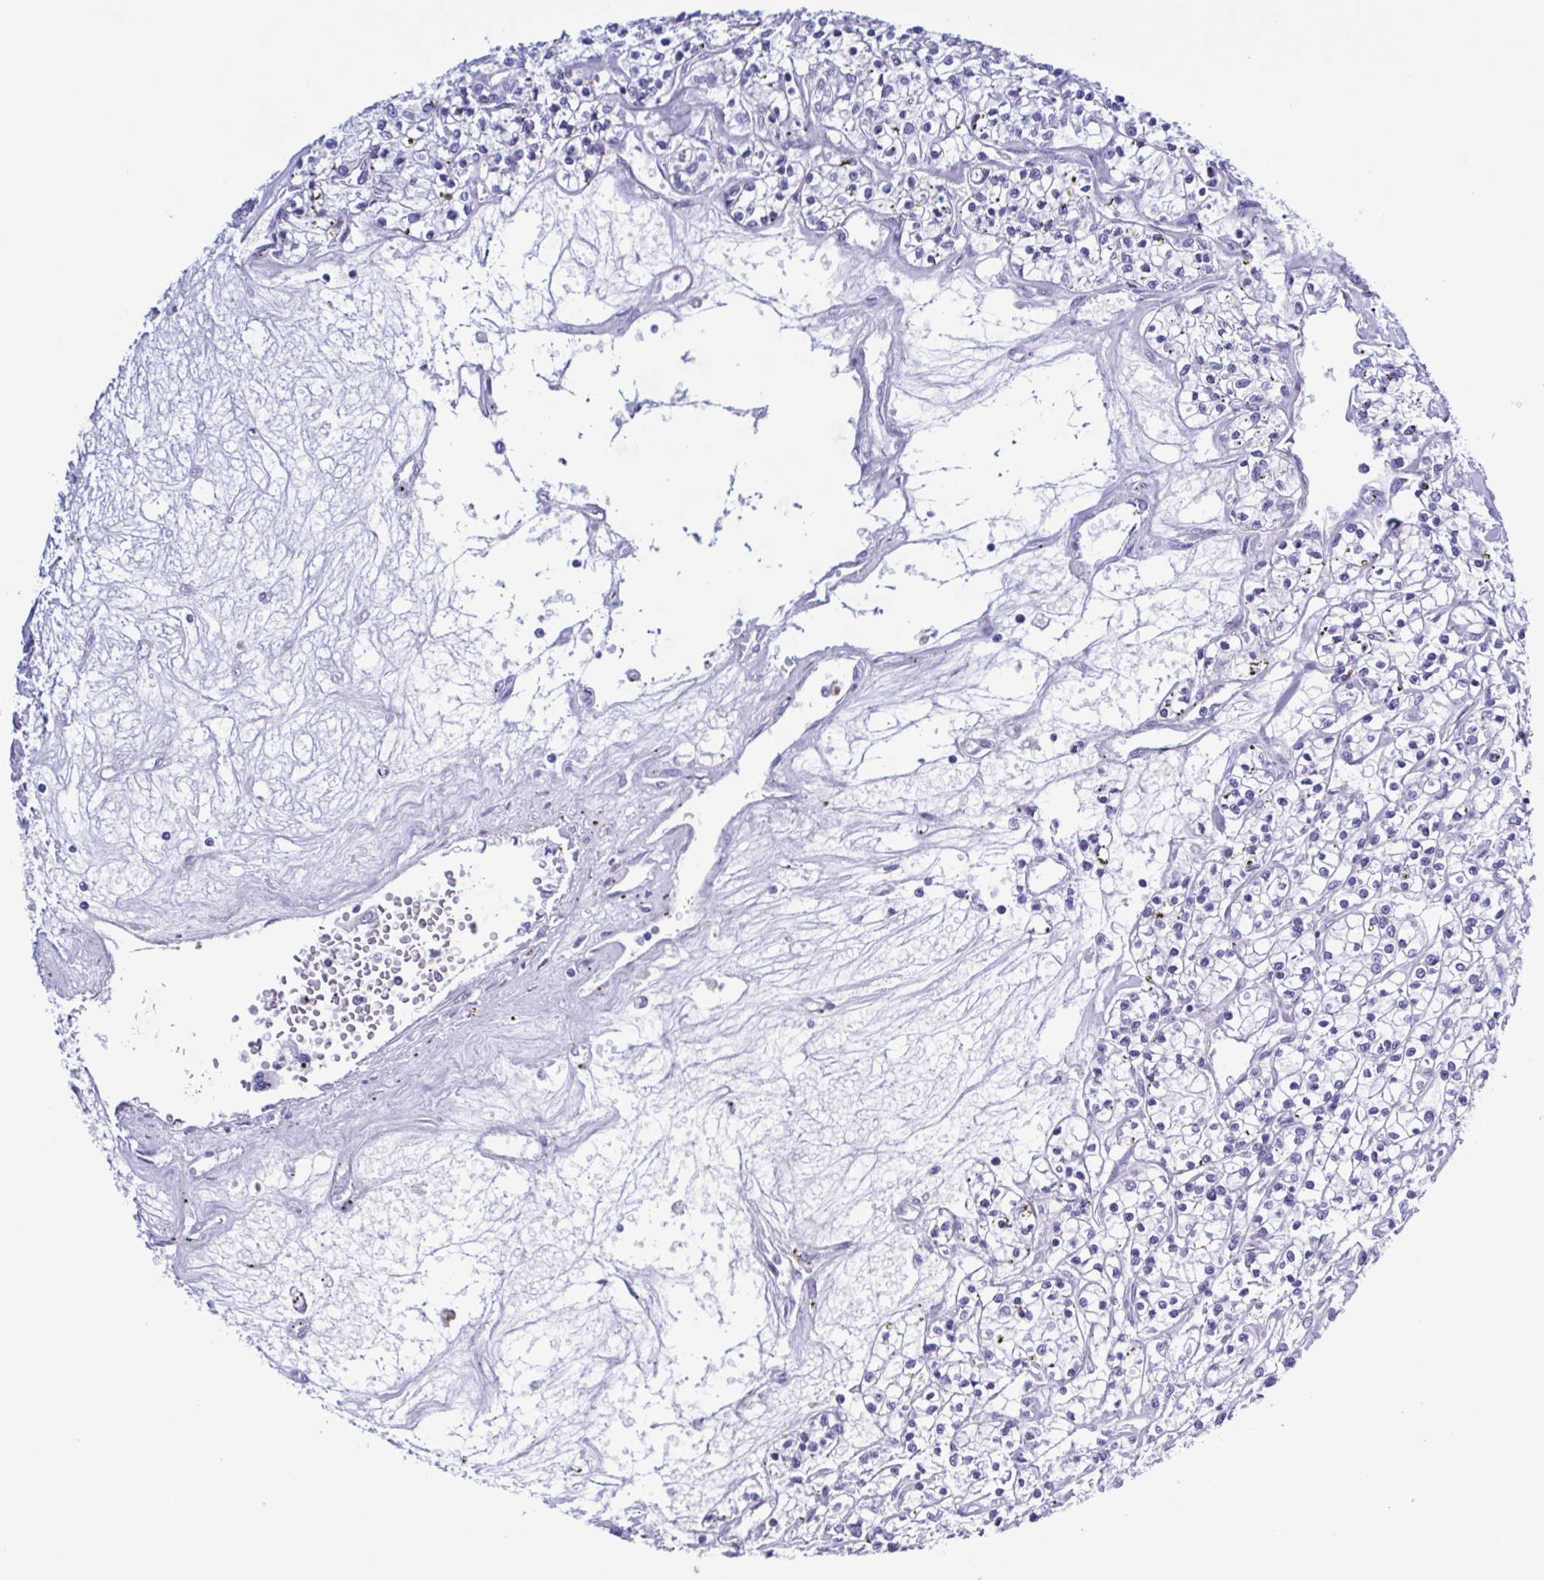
{"staining": {"intensity": "negative", "quantity": "none", "location": "none"}, "tissue": "renal cancer", "cell_type": "Tumor cells", "image_type": "cancer", "snomed": [{"axis": "morphology", "description": "Adenocarcinoma, NOS"}, {"axis": "topography", "description": "Kidney"}], "caption": "Immunohistochemistry (IHC) photomicrograph of renal cancer (adenocarcinoma) stained for a protein (brown), which shows no expression in tumor cells. Nuclei are stained in blue.", "gene": "LTF", "patient": {"sex": "female", "age": 59}}